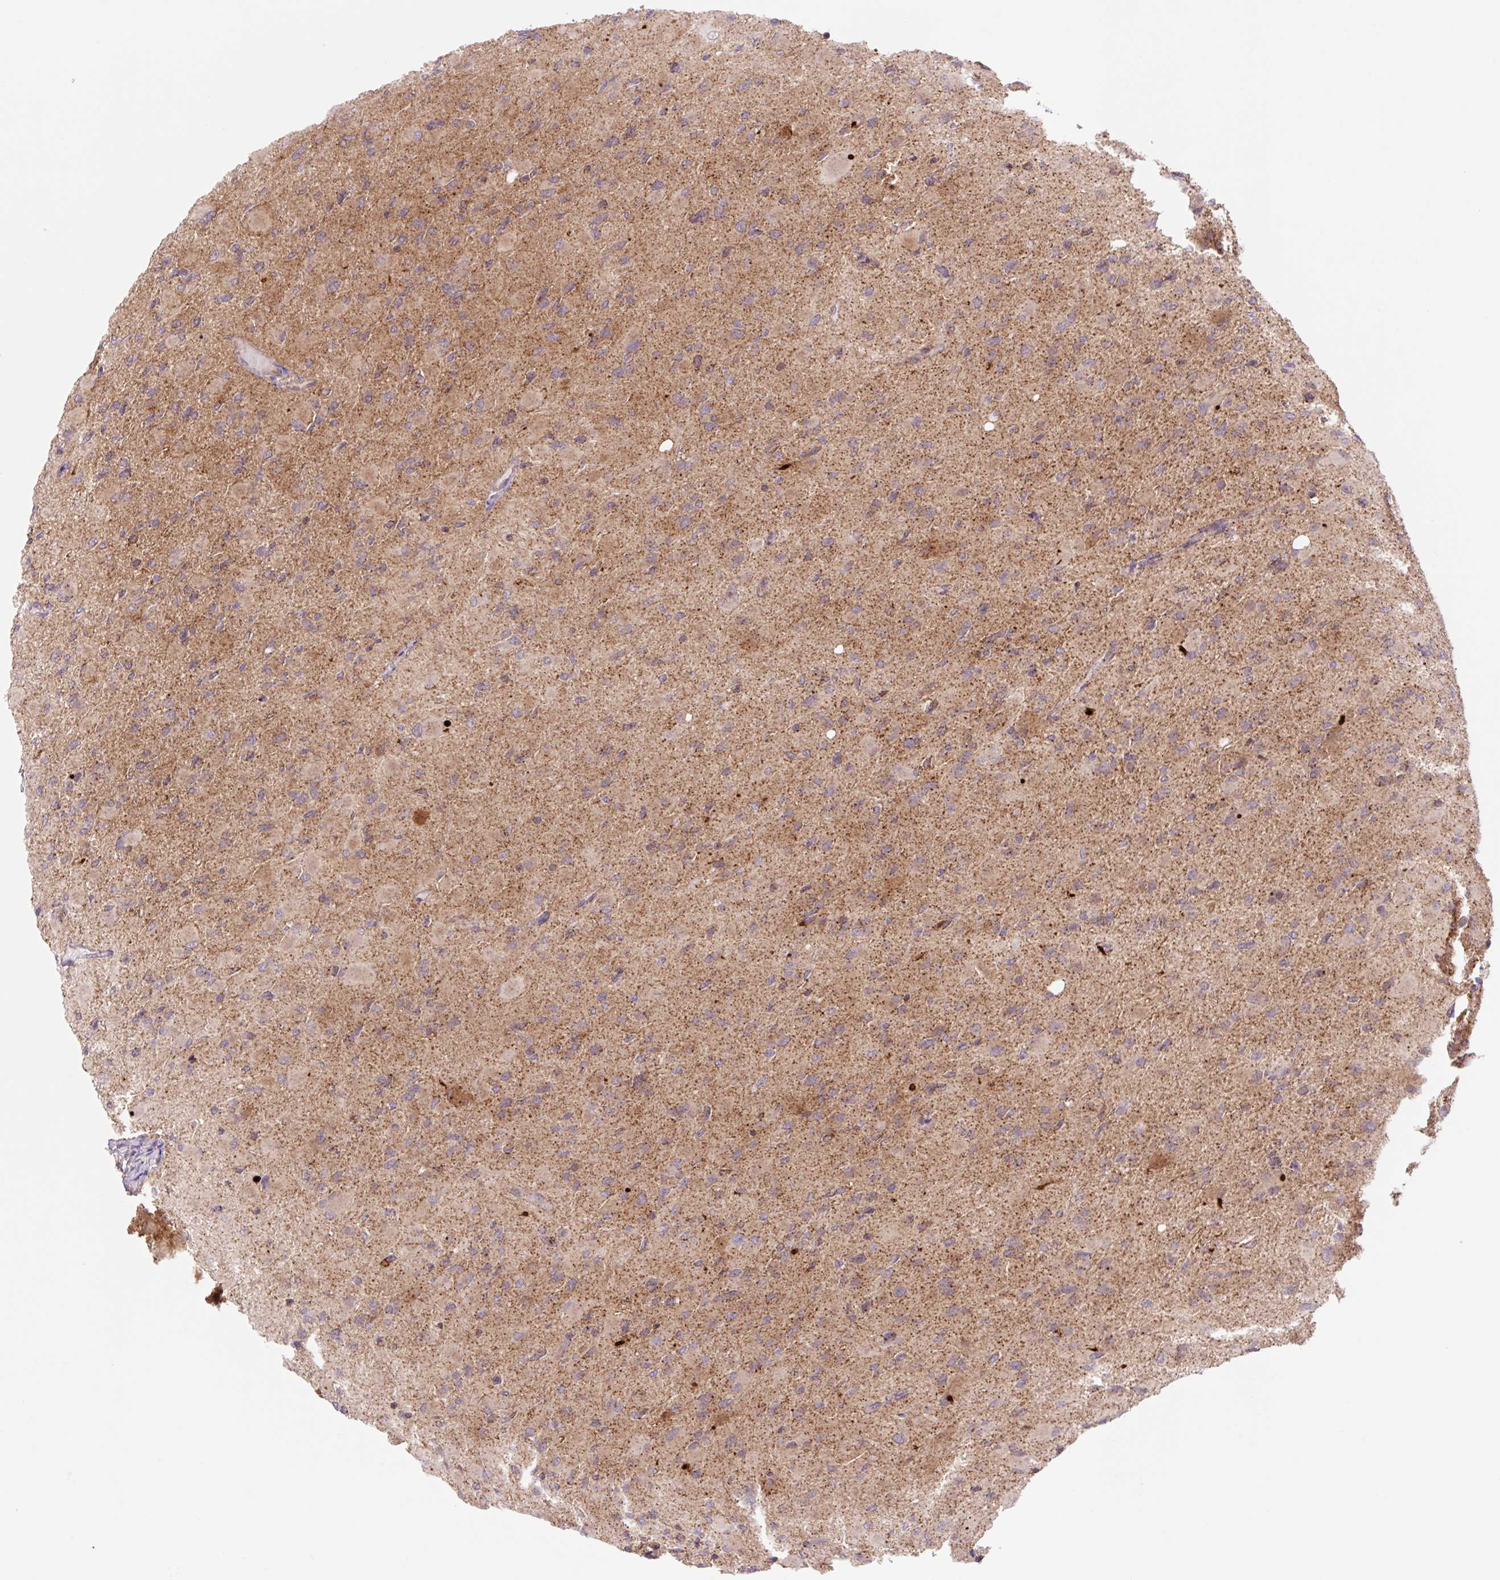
{"staining": {"intensity": "weak", "quantity": ">75%", "location": "cytoplasmic/membranous"}, "tissue": "glioma", "cell_type": "Tumor cells", "image_type": "cancer", "snomed": [{"axis": "morphology", "description": "Glioma, malignant, High grade"}, {"axis": "topography", "description": "Cerebral cortex"}], "caption": "Immunohistochemistry (IHC) image of neoplastic tissue: human glioma stained using IHC displays low levels of weak protein expression localized specifically in the cytoplasmic/membranous of tumor cells, appearing as a cytoplasmic/membranous brown color.", "gene": "VPS4A", "patient": {"sex": "female", "age": 36}}